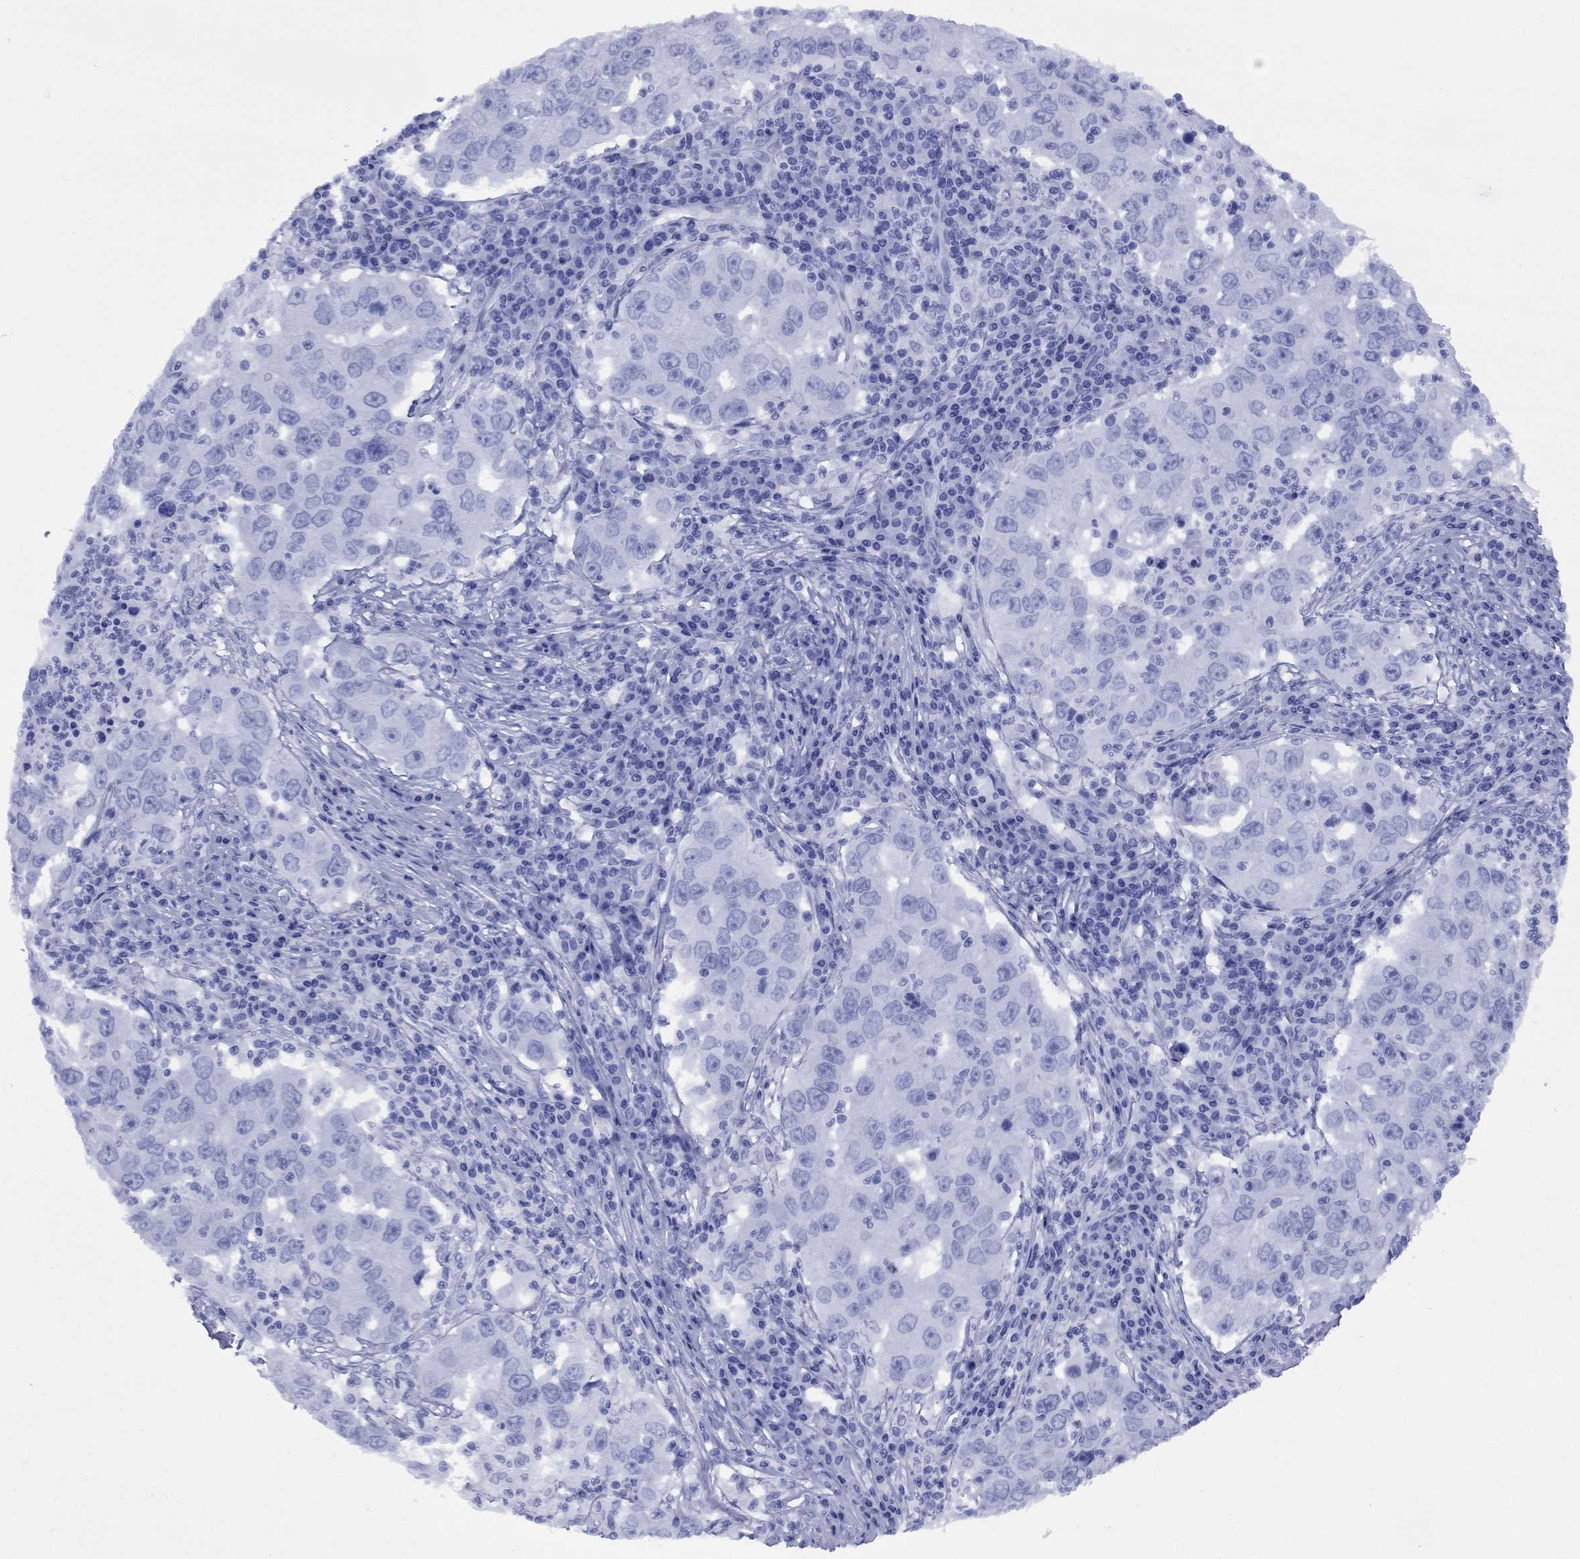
{"staining": {"intensity": "negative", "quantity": "none", "location": "none"}, "tissue": "lung cancer", "cell_type": "Tumor cells", "image_type": "cancer", "snomed": [{"axis": "morphology", "description": "Adenocarcinoma, NOS"}, {"axis": "topography", "description": "Lung"}], "caption": "Tumor cells are negative for brown protein staining in adenocarcinoma (lung).", "gene": "APOA2", "patient": {"sex": "male", "age": 73}}